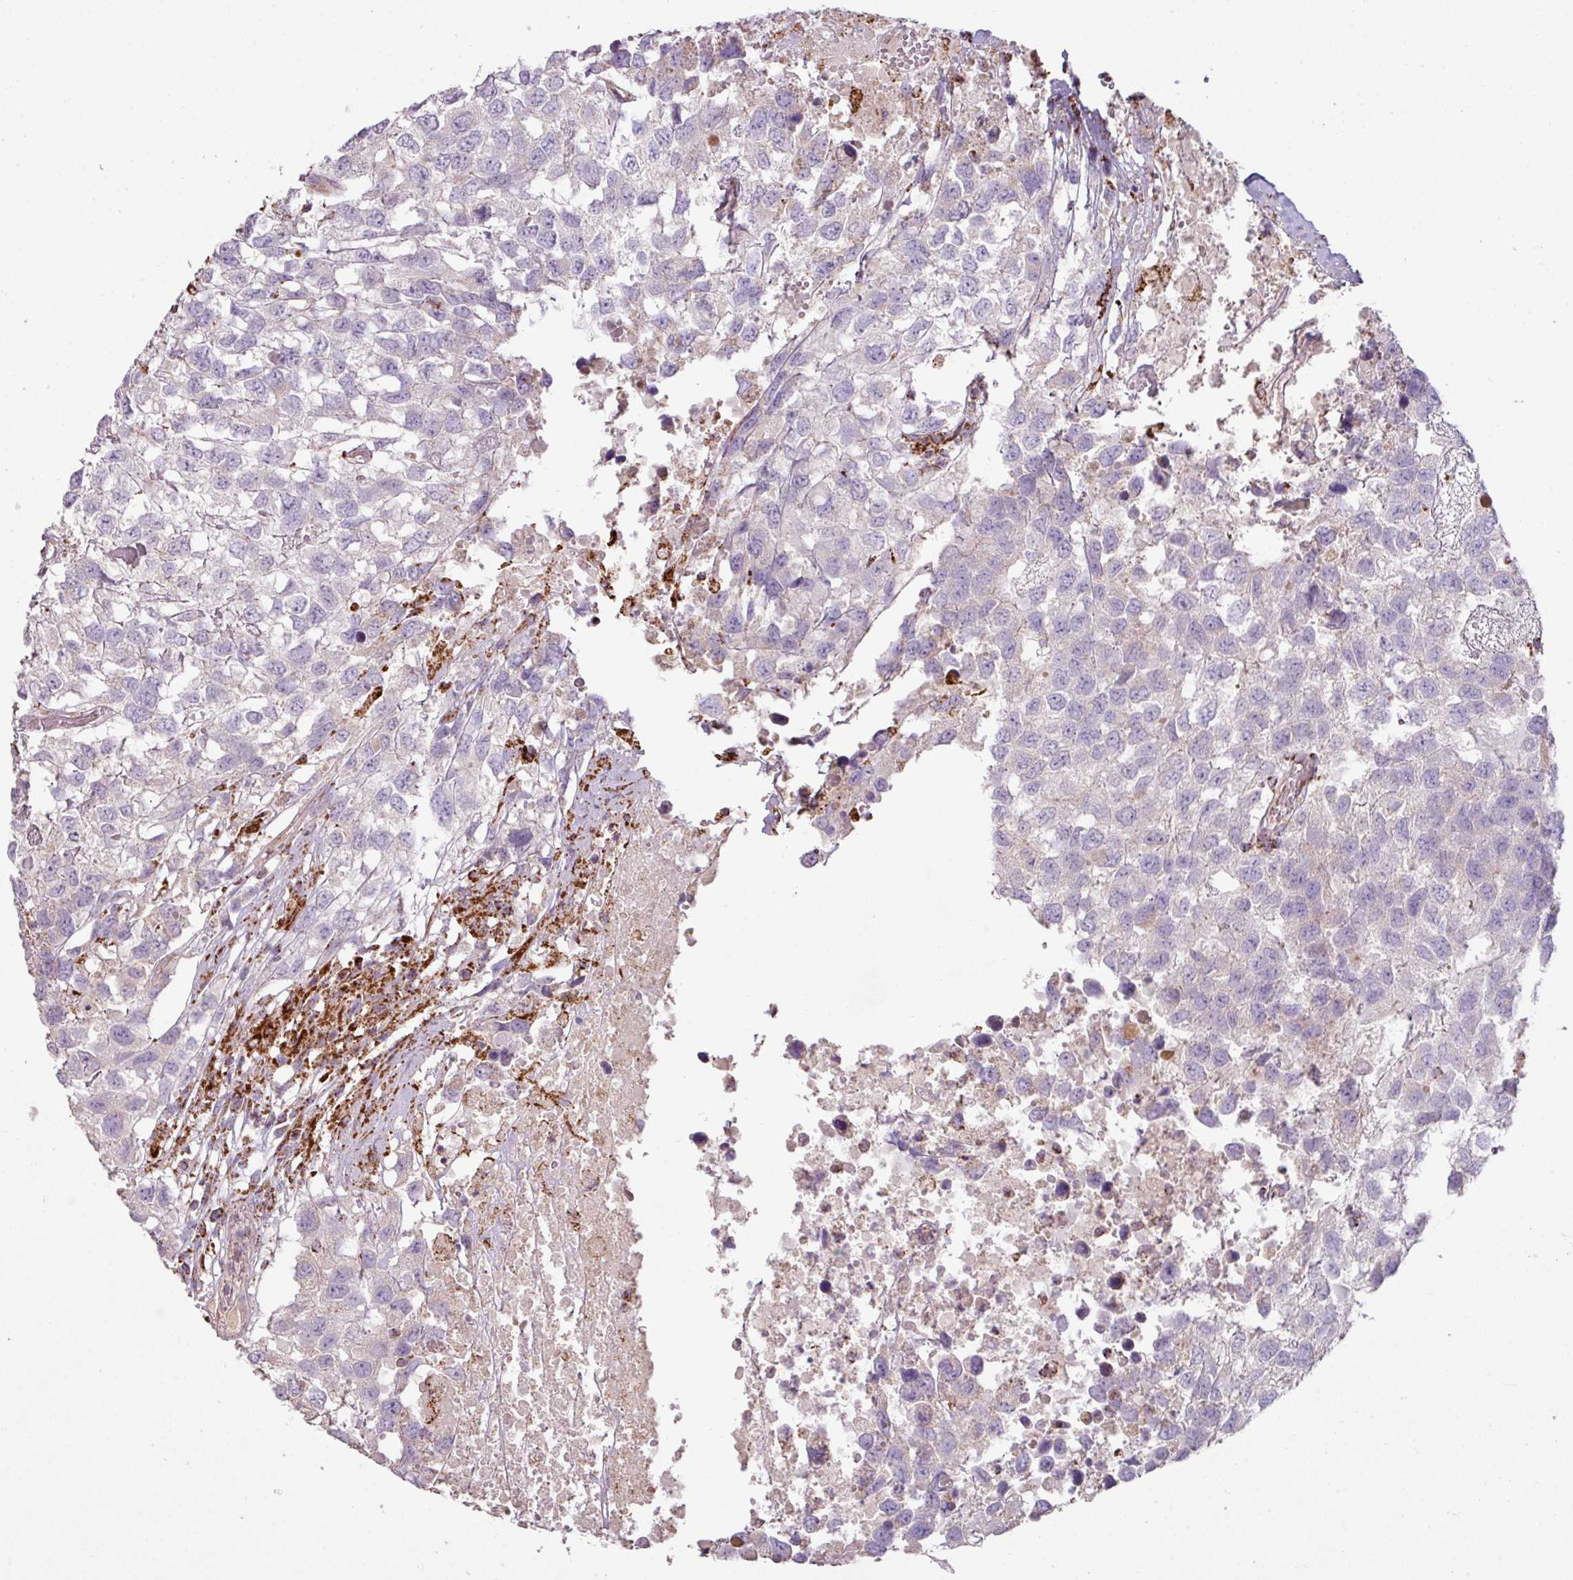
{"staining": {"intensity": "negative", "quantity": "none", "location": "none"}, "tissue": "testis cancer", "cell_type": "Tumor cells", "image_type": "cancer", "snomed": [{"axis": "morphology", "description": "Carcinoma, Embryonal, NOS"}, {"axis": "topography", "description": "Testis"}], "caption": "Tumor cells show no significant positivity in testis cancer (embryonal carcinoma).", "gene": "SQOR", "patient": {"sex": "male", "age": 83}}